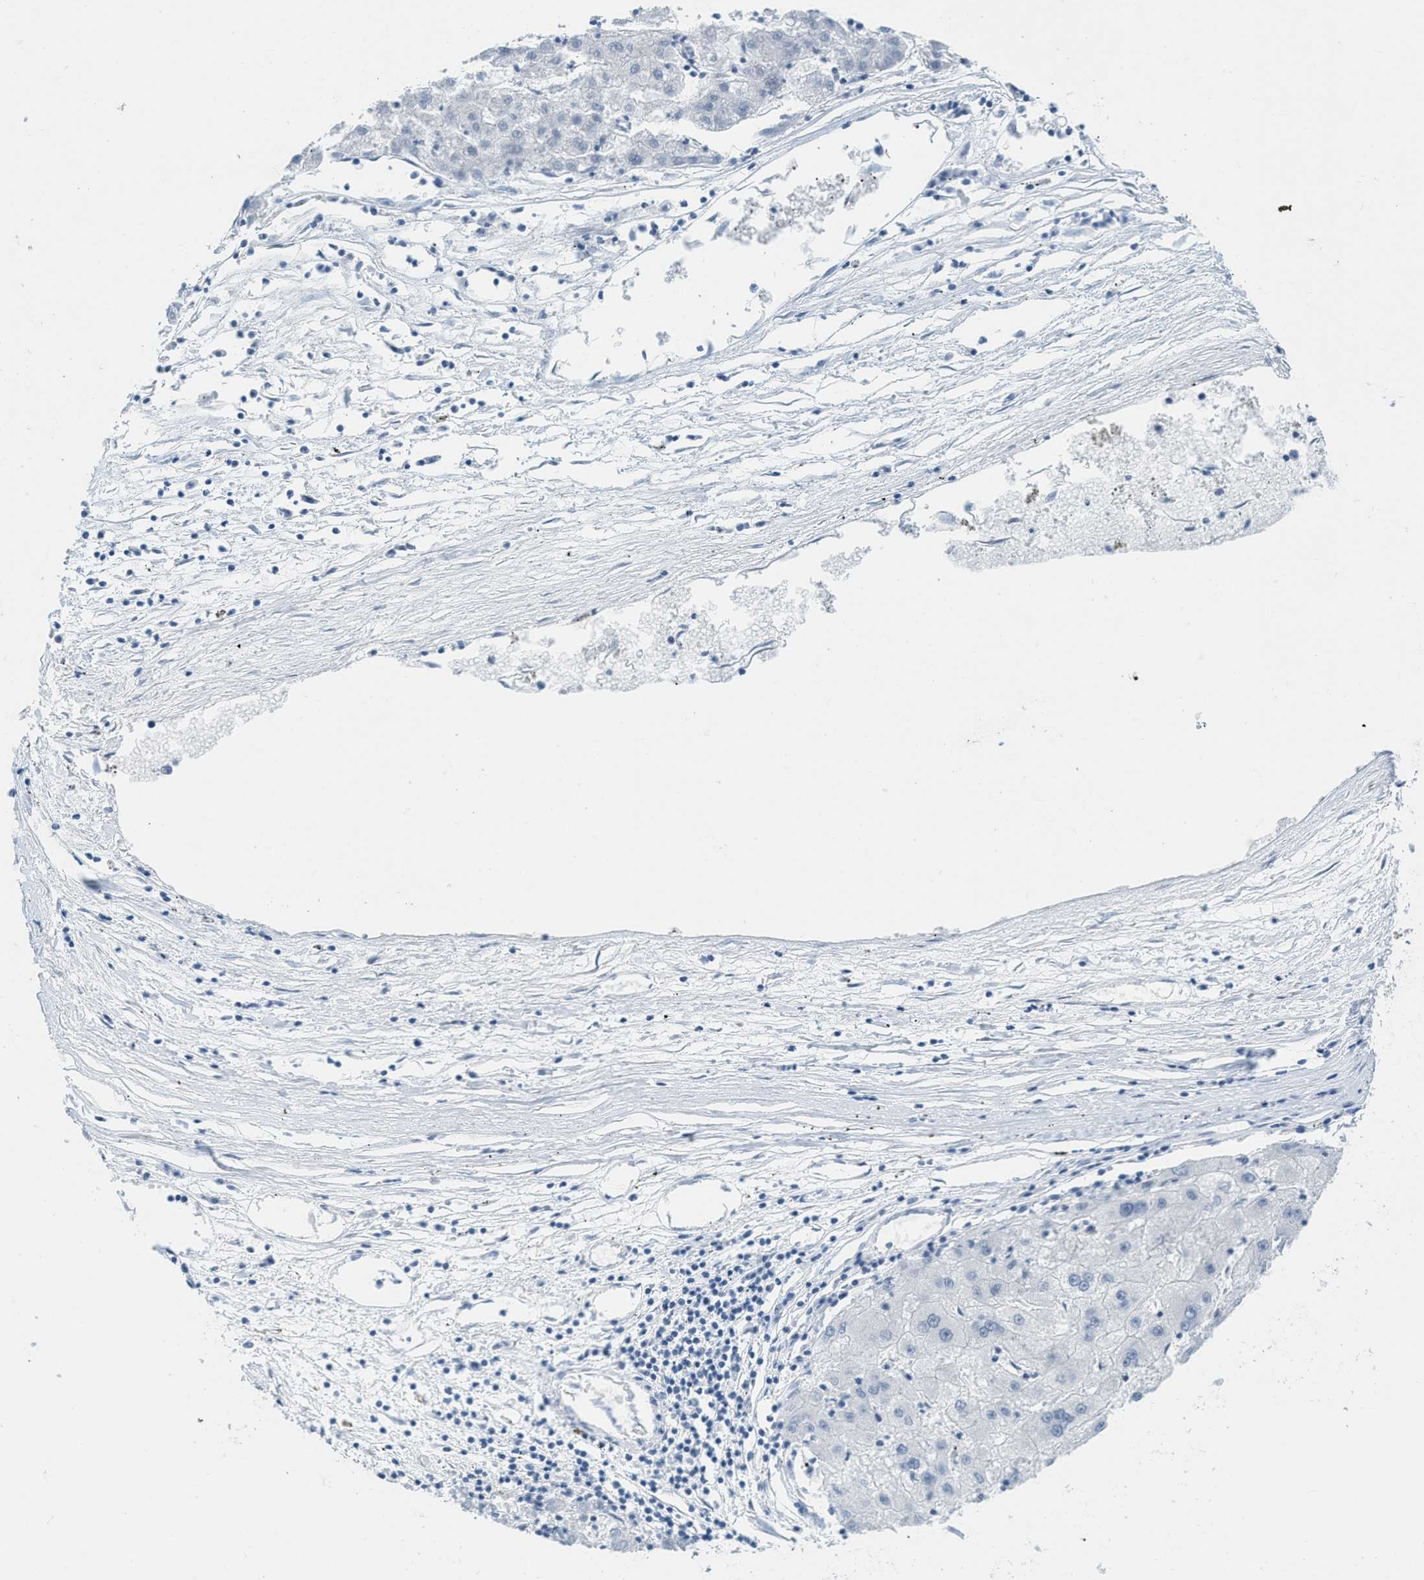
{"staining": {"intensity": "negative", "quantity": "none", "location": "none"}, "tissue": "liver cancer", "cell_type": "Tumor cells", "image_type": "cancer", "snomed": [{"axis": "morphology", "description": "Carcinoma, Hepatocellular, NOS"}, {"axis": "topography", "description": "Liver"}], "caption": "This is an immunohistochemistry (IHC) image of liver cancer (hepatocellular carcinoma). There is no expression in tumor cells.", "gene": "PBX1", "patient": {"sex": "male", "age": 72}}